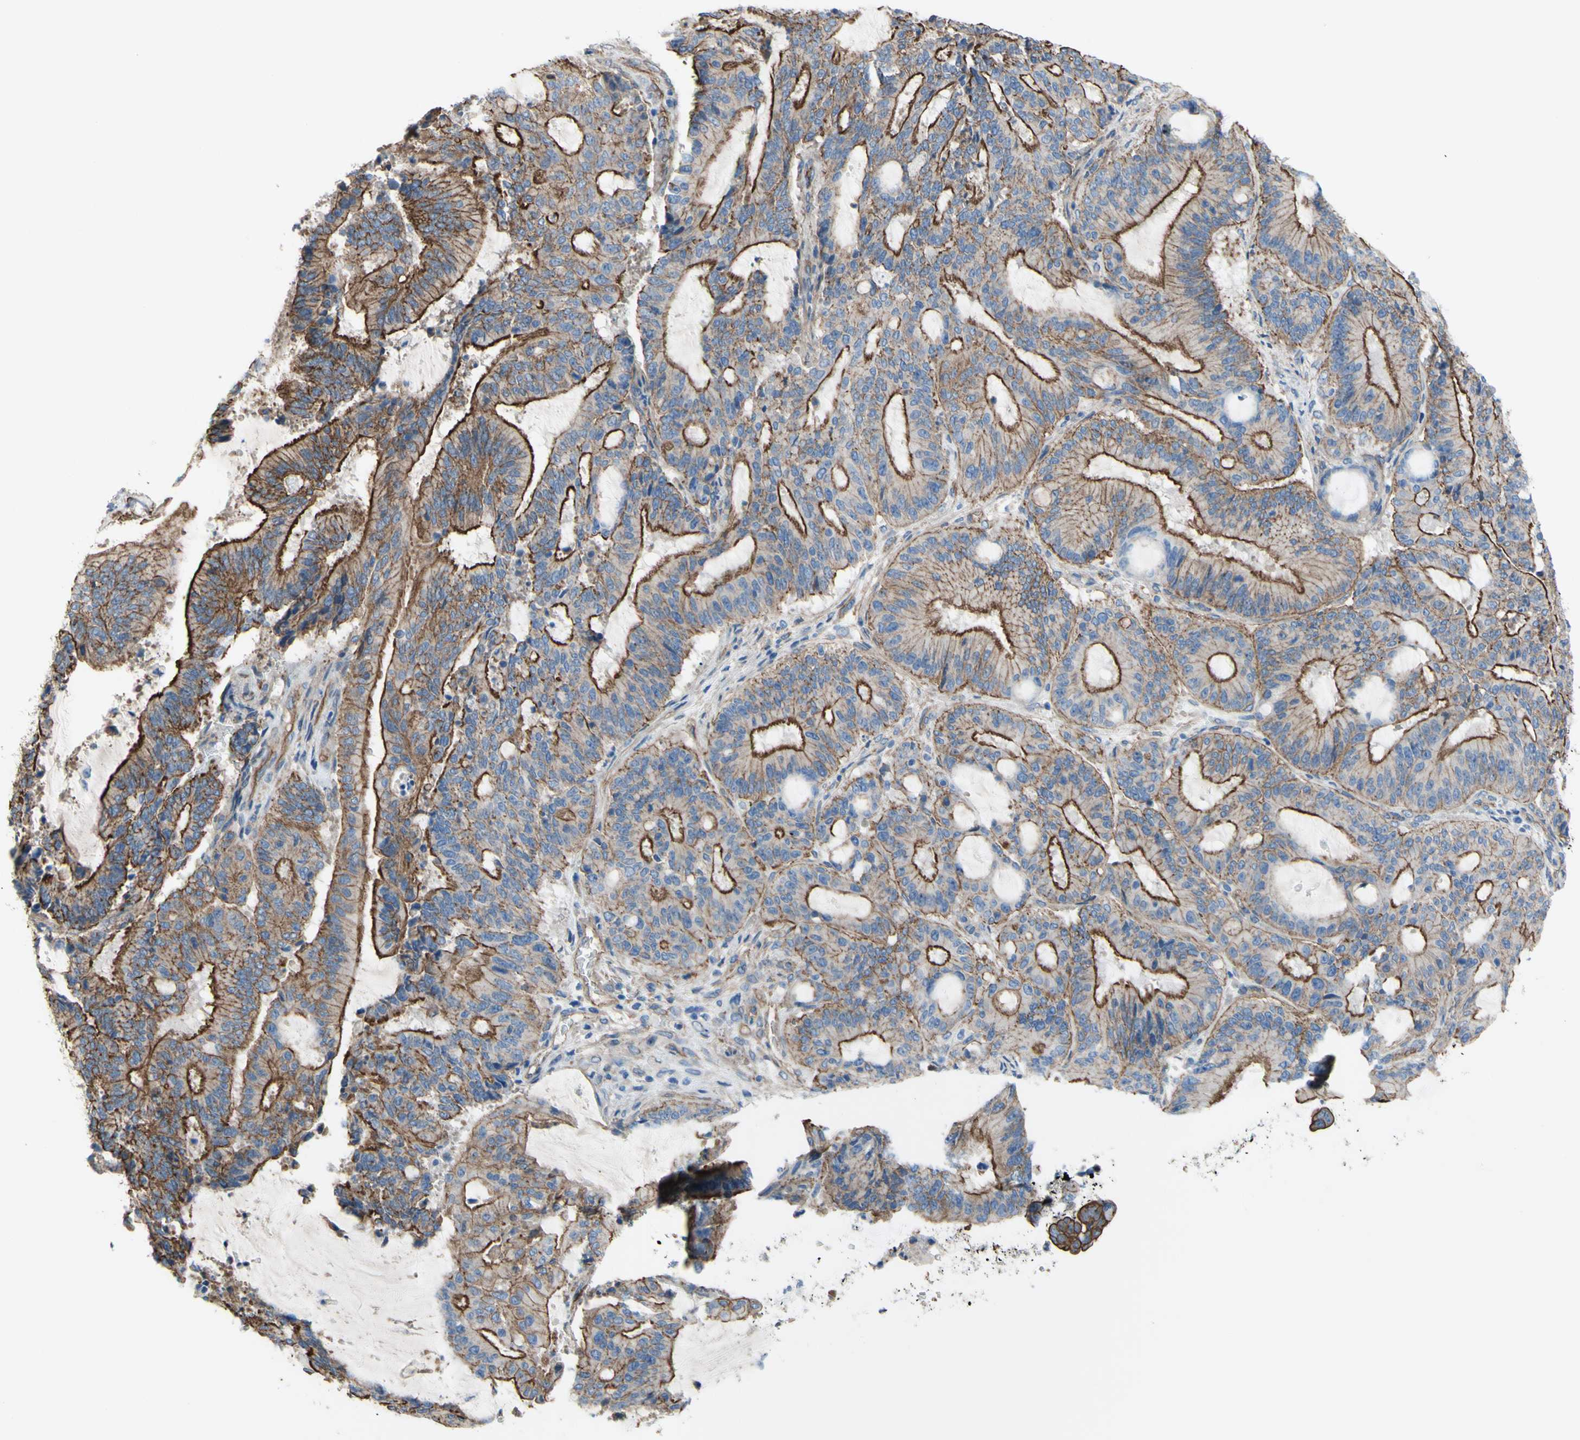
{"staining": {"intensity": "strong", "quantity": ">75%", "location": "cytoplasmic/membranous"}, "tissue": "liver cancer", "cell_type": "Tumor cells", "image_type": "cancer", "snomed": [{"axis": "morphology", "description": "Cholangiocarcinoma"}, {"axis": "topography", "description": "Liver"}], "caption": "A brown stain highlights strong cytoplasmic/membranous positivity of a protein in liver cancer (cholangiocarcinoma) tumor cells.", "gene": "TPBG", "patient": {"sex": "female", "age": 73}}